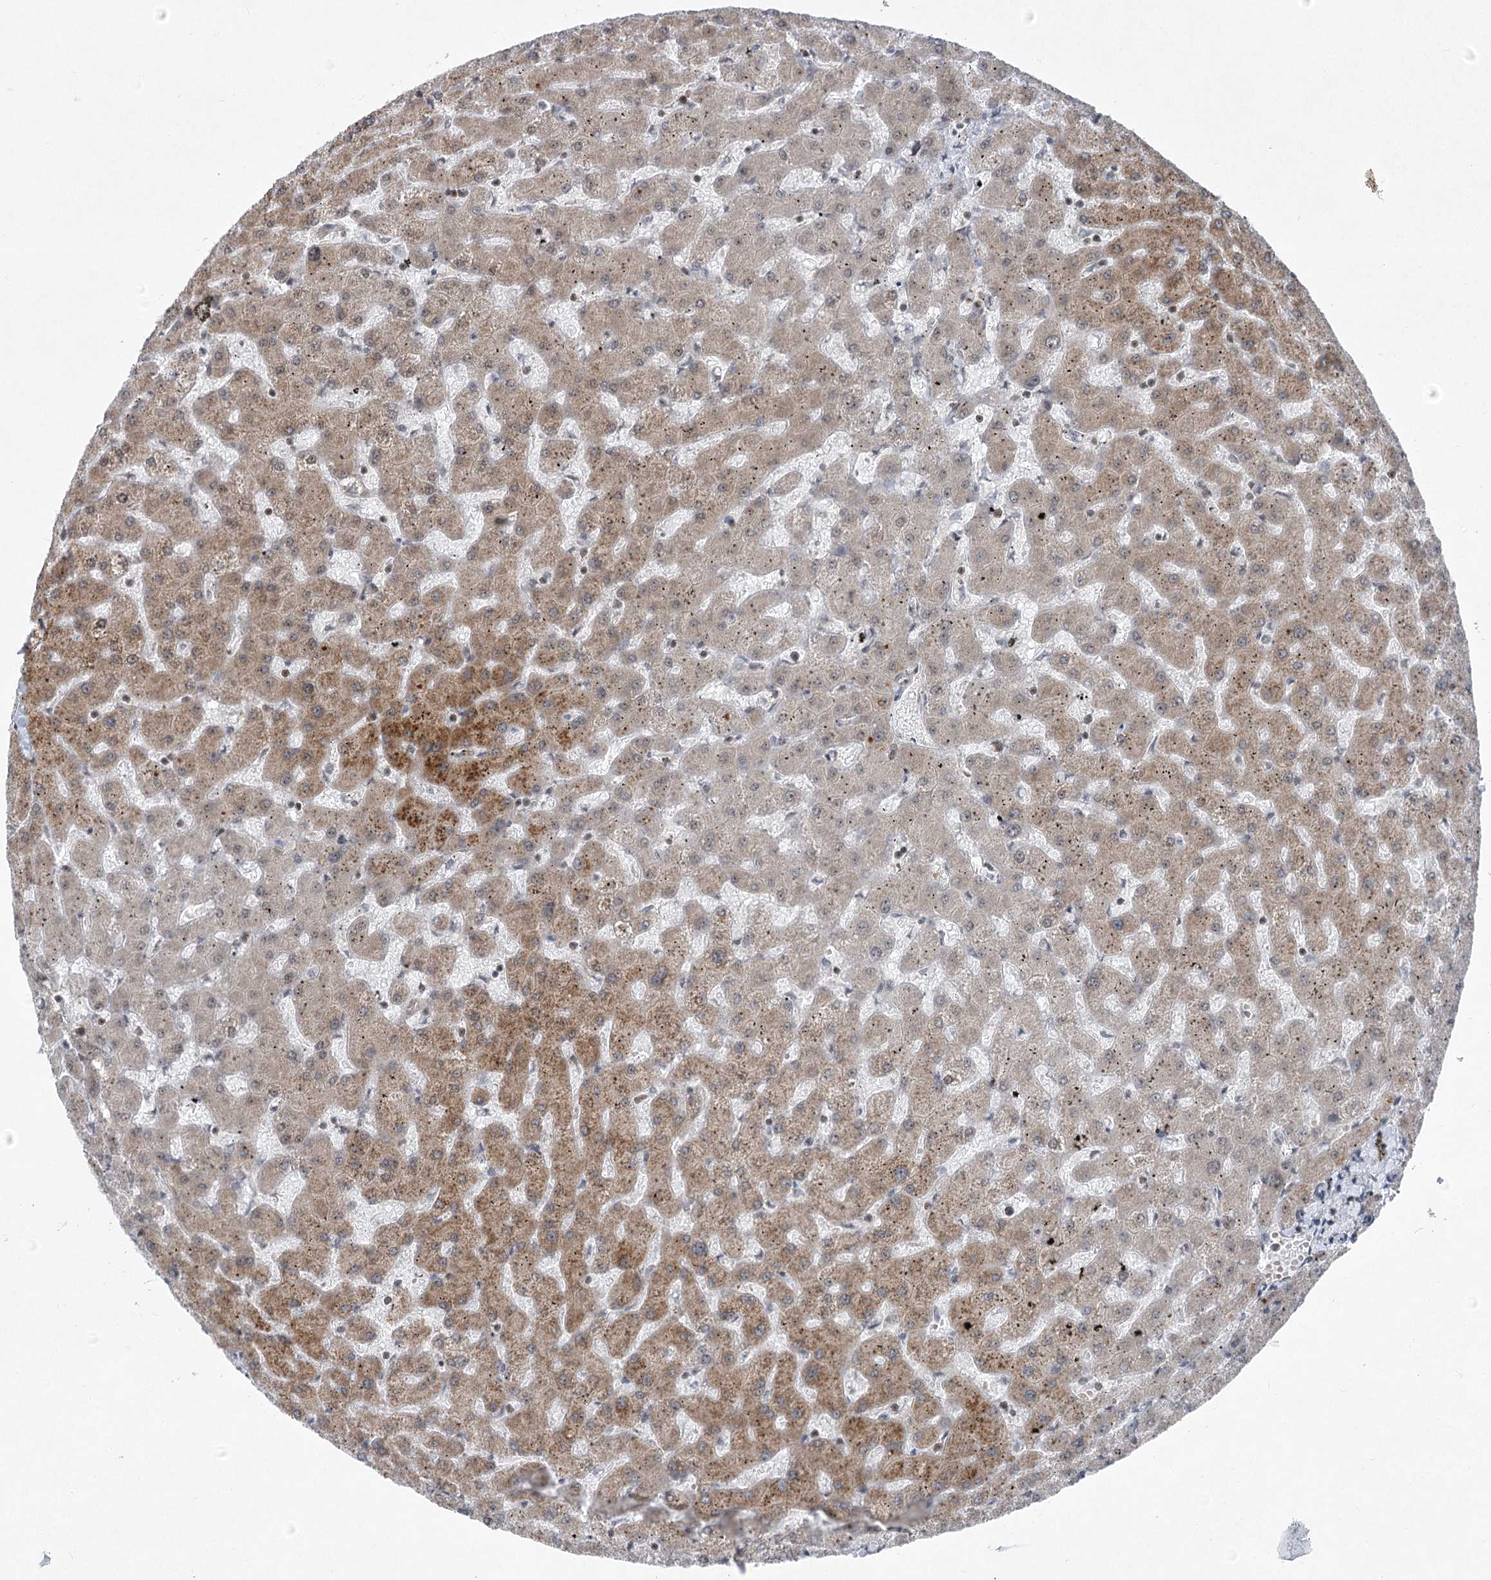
{"staining": {"intensity": "moderate", "quantity": ">75%", "location": "nuclear"}, "tissue": "liver", "cell_type": "Cholangiocytes", "image_type": "normal", "snomed": [{"axis": "morphology", "description": "Normal tissue, NOS"}, {"axis": "topography", "description": "Liver"}], "caption": "Immunohistochemical staining of normal liver demonstrates medium levels of moderate nuclear positivity in approximately >75% of cholangiocytes.", "gene": "CGGBP1", "patient": {"sex": "female", "age": 63}}